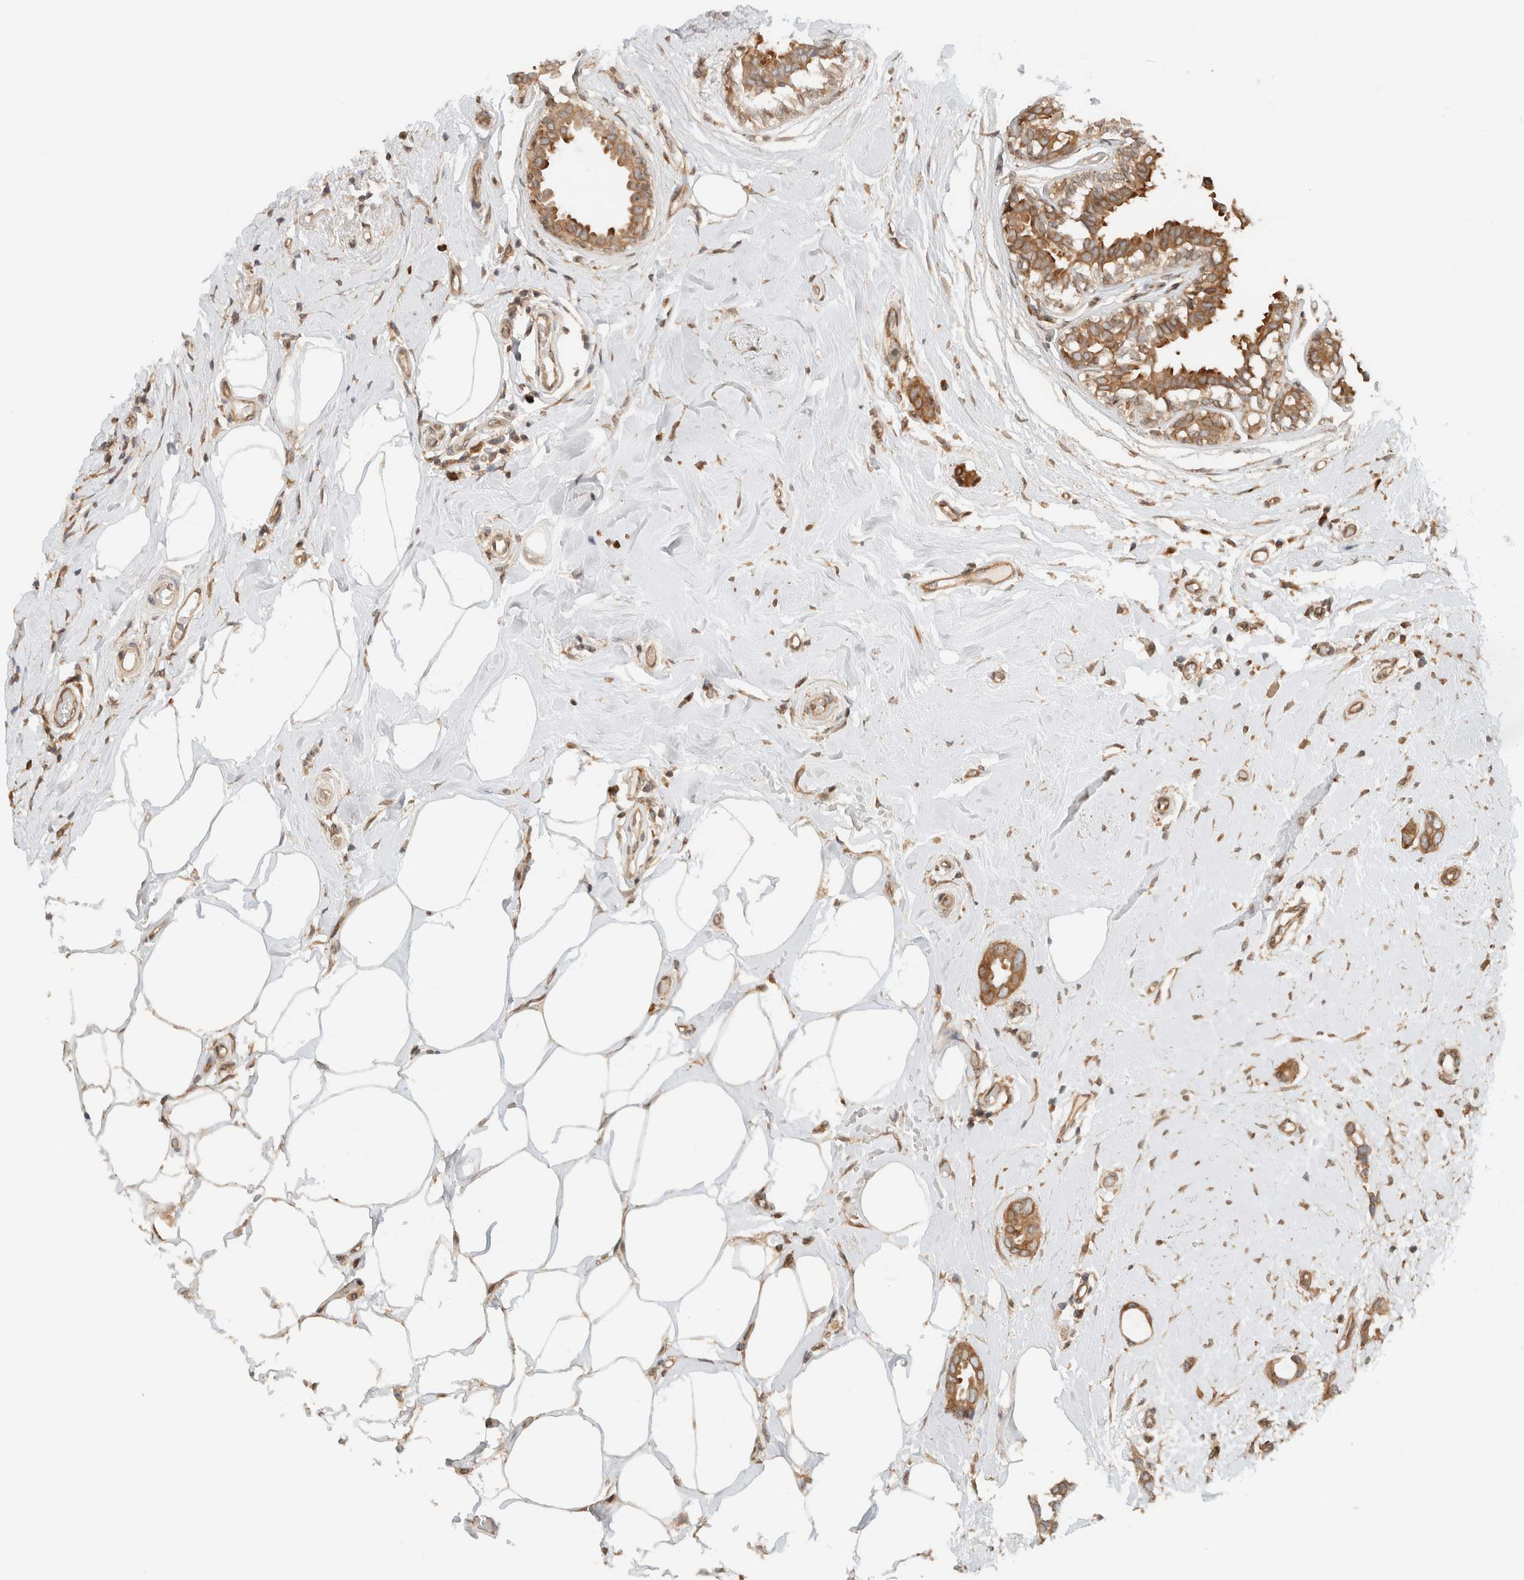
{"staining": {"intensity": "moderate", "quantity": ">75%", "location": "cytoplasmic/membranous"}, "tissue": "breast cancer", "cell_type": "Tumor cells", "image_type": "cancer", "snomed": [{"axis": "morphology", "description": "Duct carcinoma"}, {"axis": "topography", "description": "Breast"}], "caption": "Tumor cells demonstrate moderate cytoplasmic/membranous staining in about >75% of cells in breast infiltrating ductal carcinoma.", "gene": "ARFGEF2", "patient": {"sex": "female", "age": 55}}